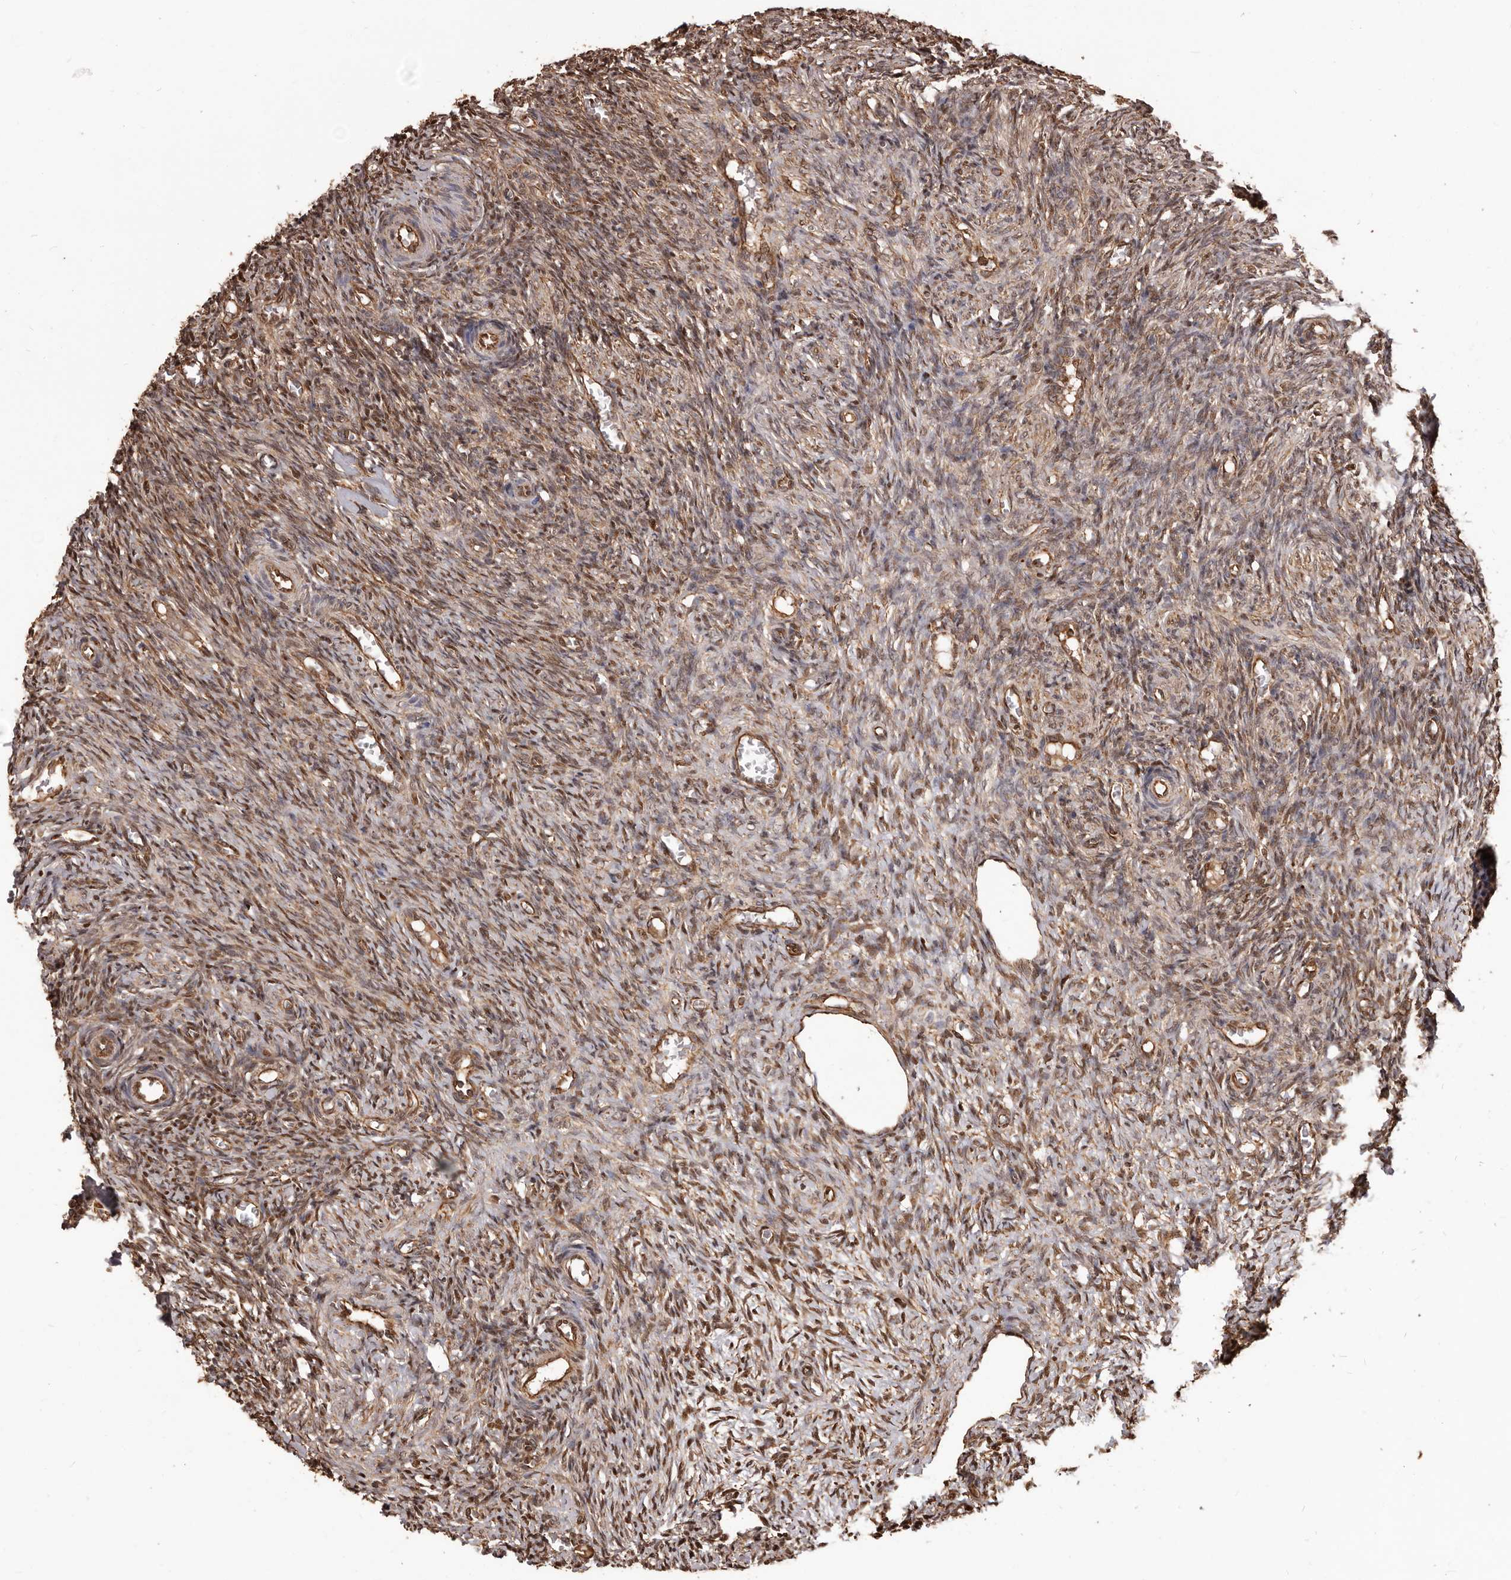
{"staining": {"intensity": "strong", "quantity": ">75%", "location": "cytoplasmic/membranous"}, "tissue": "ovary", "cell_type": "Follicle cells", "image_type": "normal", "snomed": [{"axis": "morphology", "description": "Normal tissue, NOS"}, {"axis": "topography", "description": "Ovary"}], "caption": "The image shows a brown stain indicating the presence of a protein in the cytoplasmic/membranous of follicle cells in ovary.", "gene": "MTO1", "patient": {"sex": "female", "age": 27}}